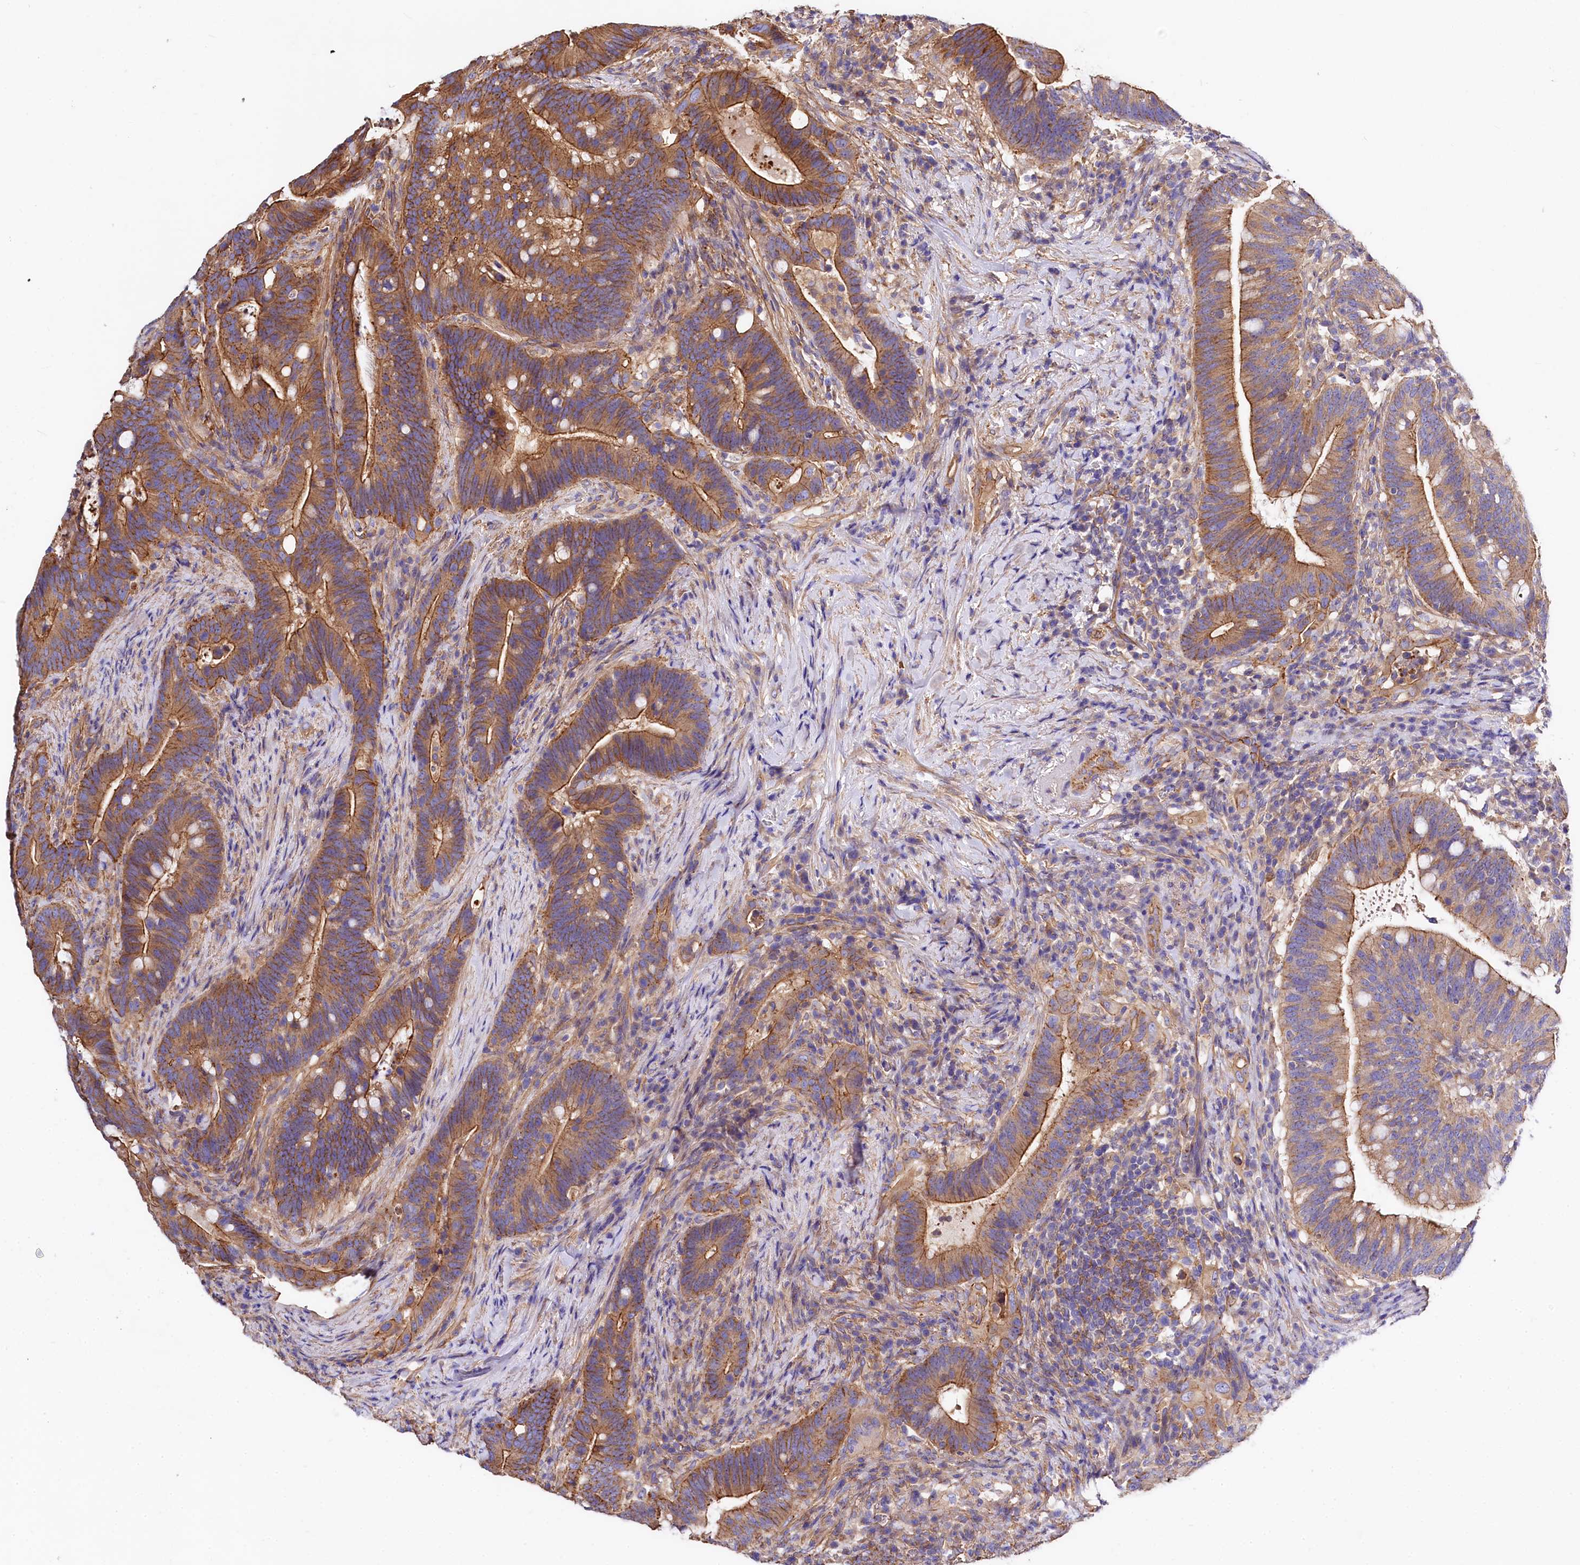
{"staining": {"intensity": "moderate", "quantity": ">75%", "location": "cytoplasmic/membranous"}, "tissue": "colorectal cancer", "cell_type": "Tumor cells", "image_type": "cancer", "snomed": [{"axis": "morphology", "description": "Adenocarcinoma, NOS"}, {"axis": "topography", "description": "Colon"}], "caption": "Adenocarcinoma (colorectal) stained with IHC reveals moderate cytoplasmic/membranous expression in about >75% of tumor cells.", "gene": "FCHSD2", "patient": {"sex": "female", "age": 66}}